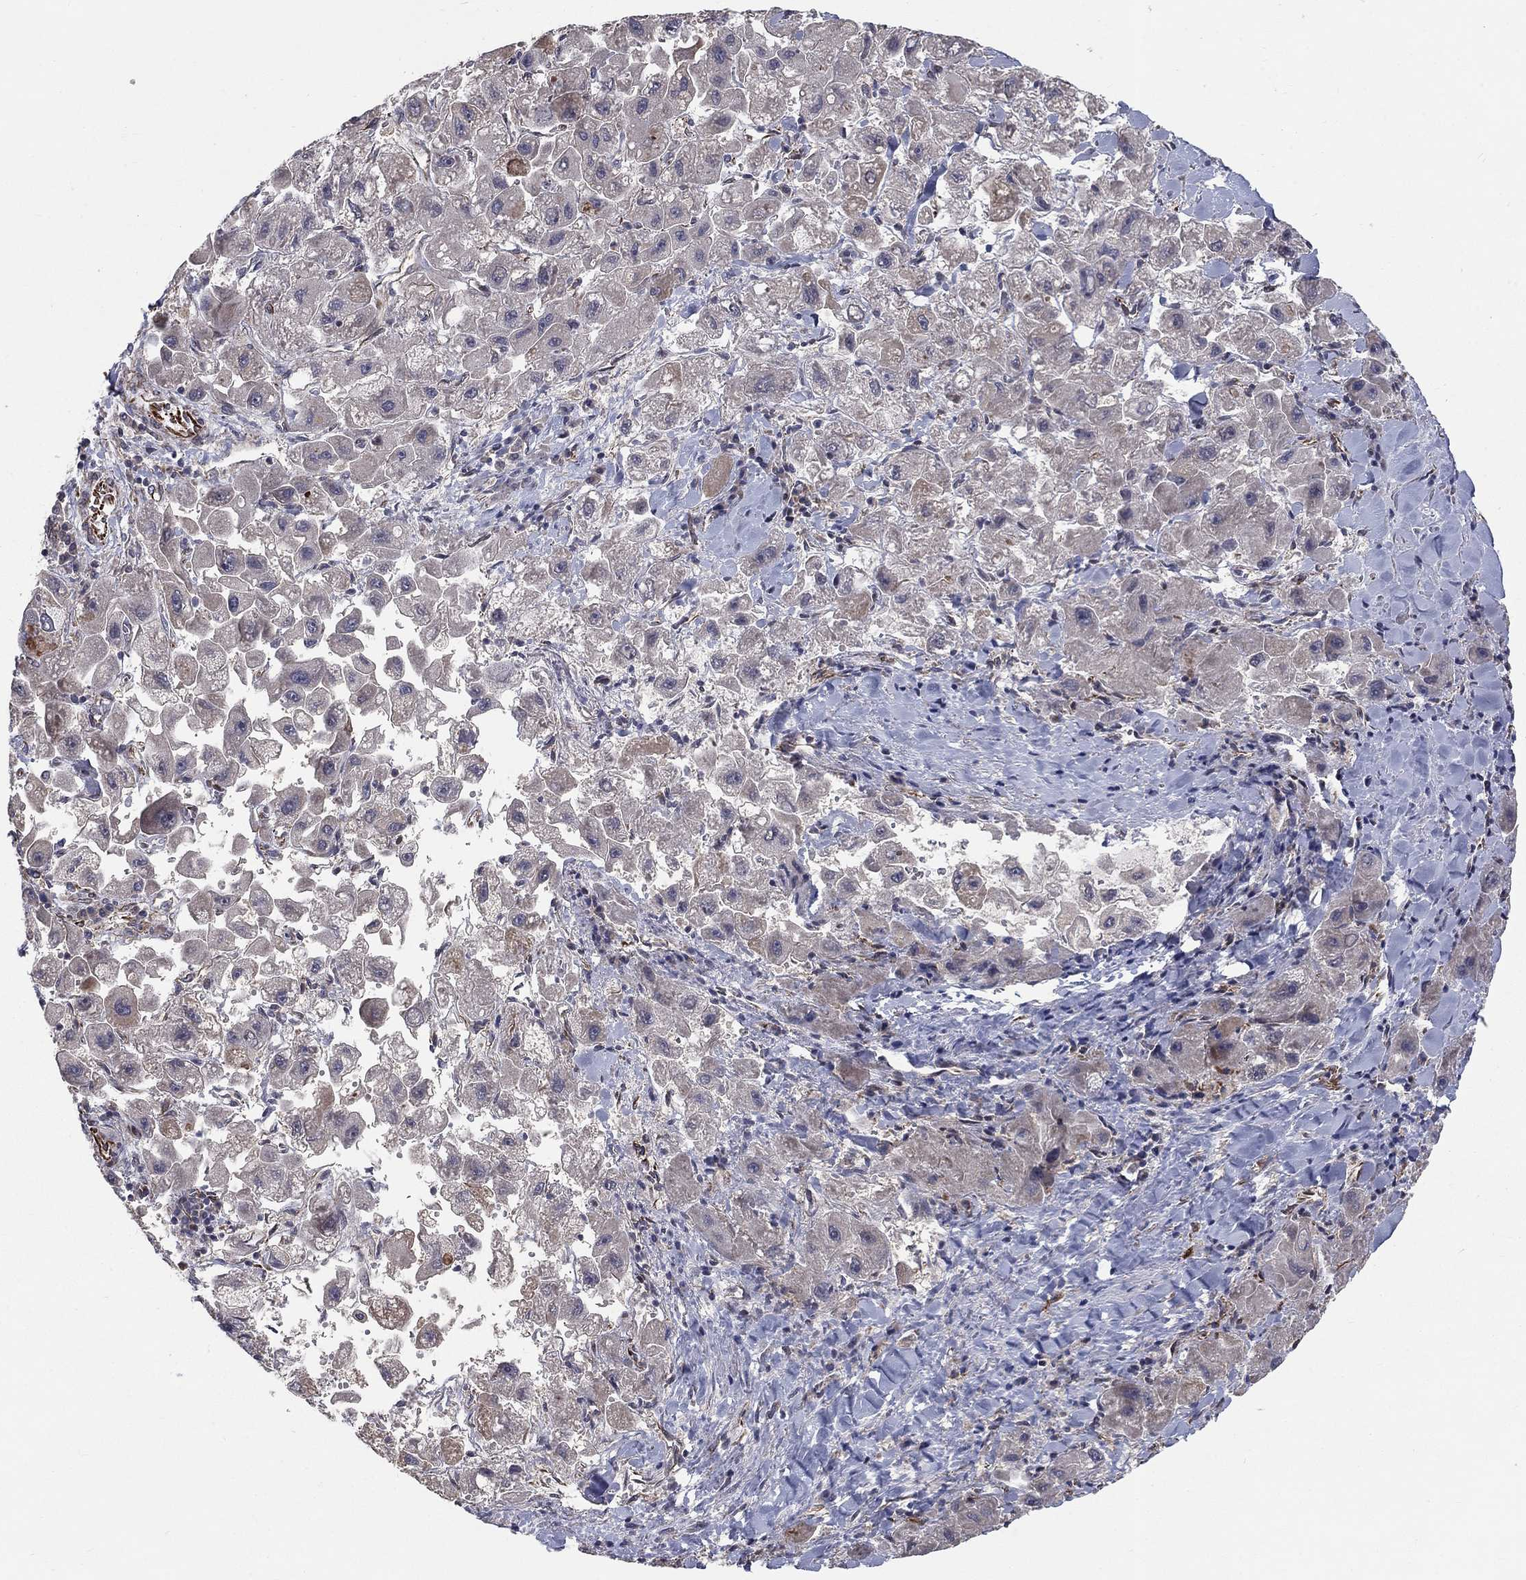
{"staining": {"intensity": "negative", "quantity": "none", "location": "none"}, "tissue": "liver cancer", "cell_type": "Tumor cells", "image_type": "cancer", "snomed": [{"axis": "morphology", "description": "Carcinoma, Hepatocellular, NOS"}, {"axis": "topography", "description": "Liver"}], "caption": "This is an immunohistochemistry (IHC) micrograph of hepatocellular carcinoma (liver). There is no positivity in tumor cells.", "gene": "MSRA", "patient": {"sex": "male", "age": 24}}